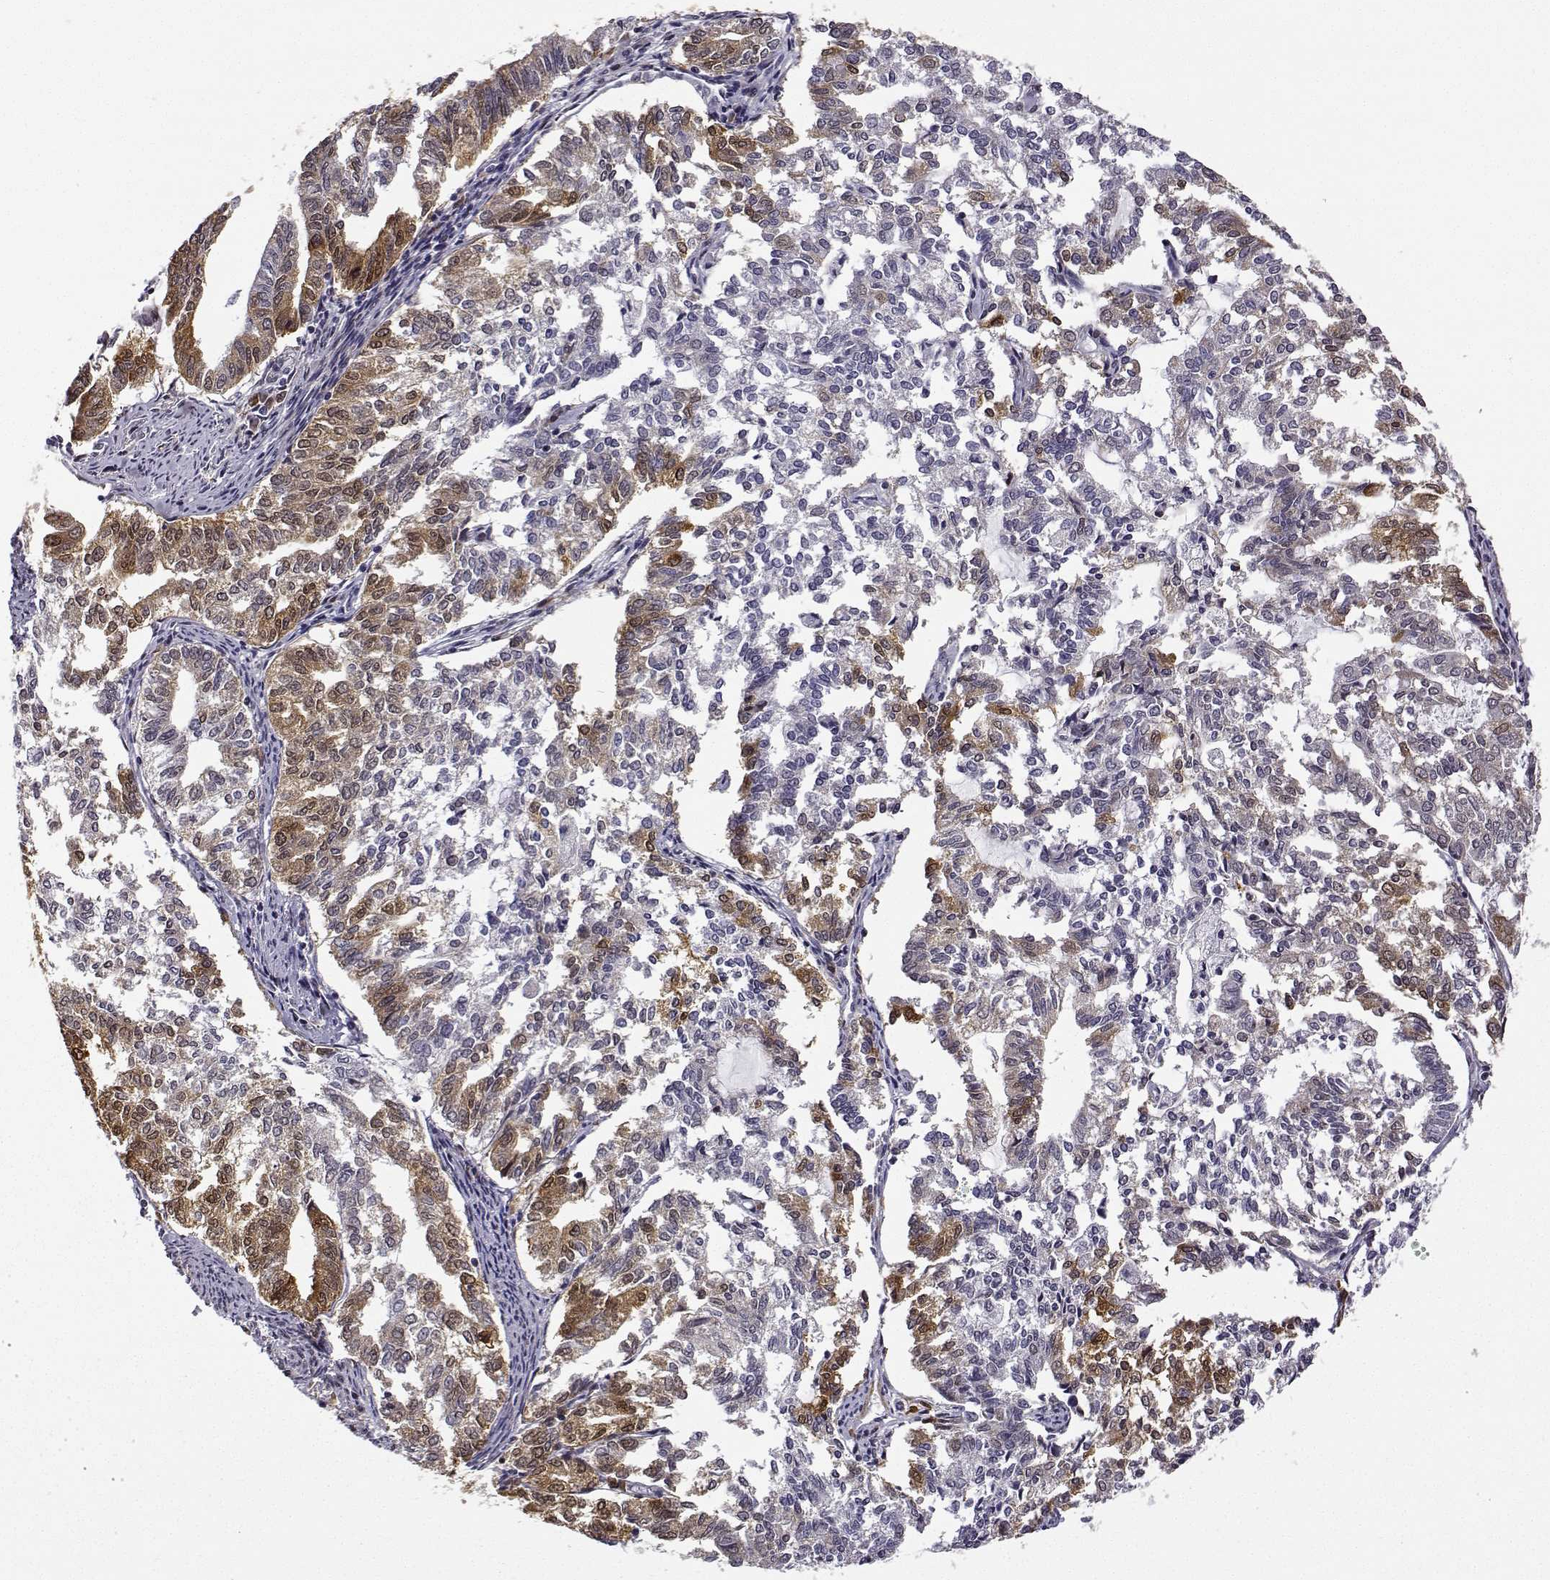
{"staining": {"intensity": "moderate", "quantity": "25%-75%", "location": "cytoplasmic/membranous"}, "tissue": "endometrial cancer", "cell_type": "Tumor cells", "image_type": "cancer", "snomed": [{"axis": "morphology", "description": "Adenocarcinoma, NOS"}, {"axis": "topography", "description": "Endometrium"}], "caption": "Protein expression analysis of adenocarcinoma (endometrial) reveals moderate cytoplasmic/membranous expression in approximately 25%-75% of tumor cells.", "gene": "PHGDH", "patient": {"sex": "female", "age": 79}}